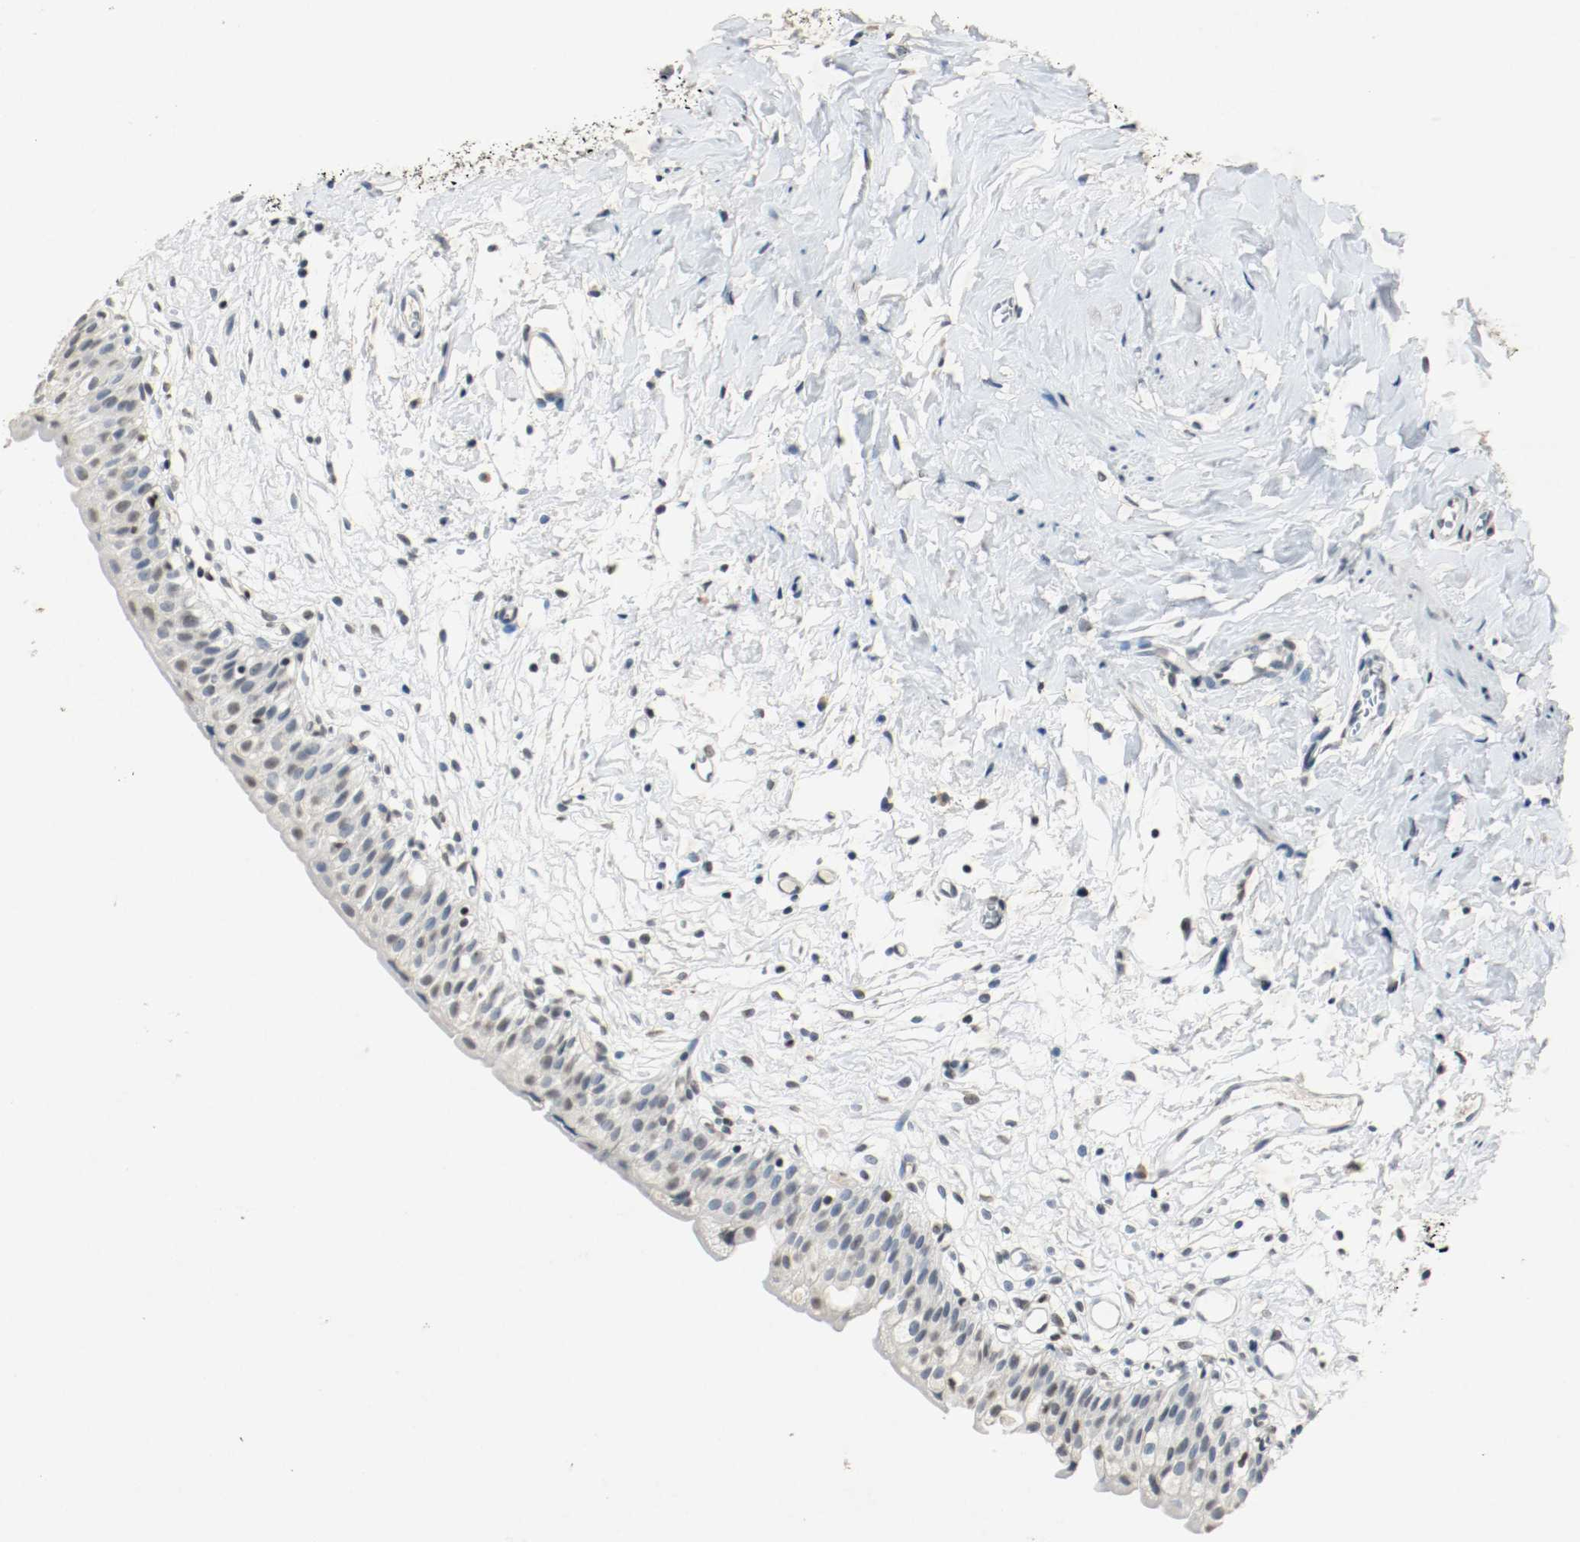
{"staining": {"intensity": "weak", "quantity": "25%-75%", "location": "nuclear"}, "tissue": "urinary bladder", "cell_type": "Urothelial cells", "image_type": "normal", "snomed": [{"axis": "morphology", "description": "Normal tissue, NOS"}, {"axis": "topography", "description": "Urinary bladder"}], "caption": "Urinary bladder stained with DAB (3,3'-diaminobenzidine) immunohistochemistry displays low levels of weak nuclear staining in about 25%-75% of urothelial cells. Using DAB (brown) and hematoxylin (blue) stains, captured at high magnification using brightfield microscopy.", "gene": "DNMT1", "patient": {"sex": "female", "age": 80}}